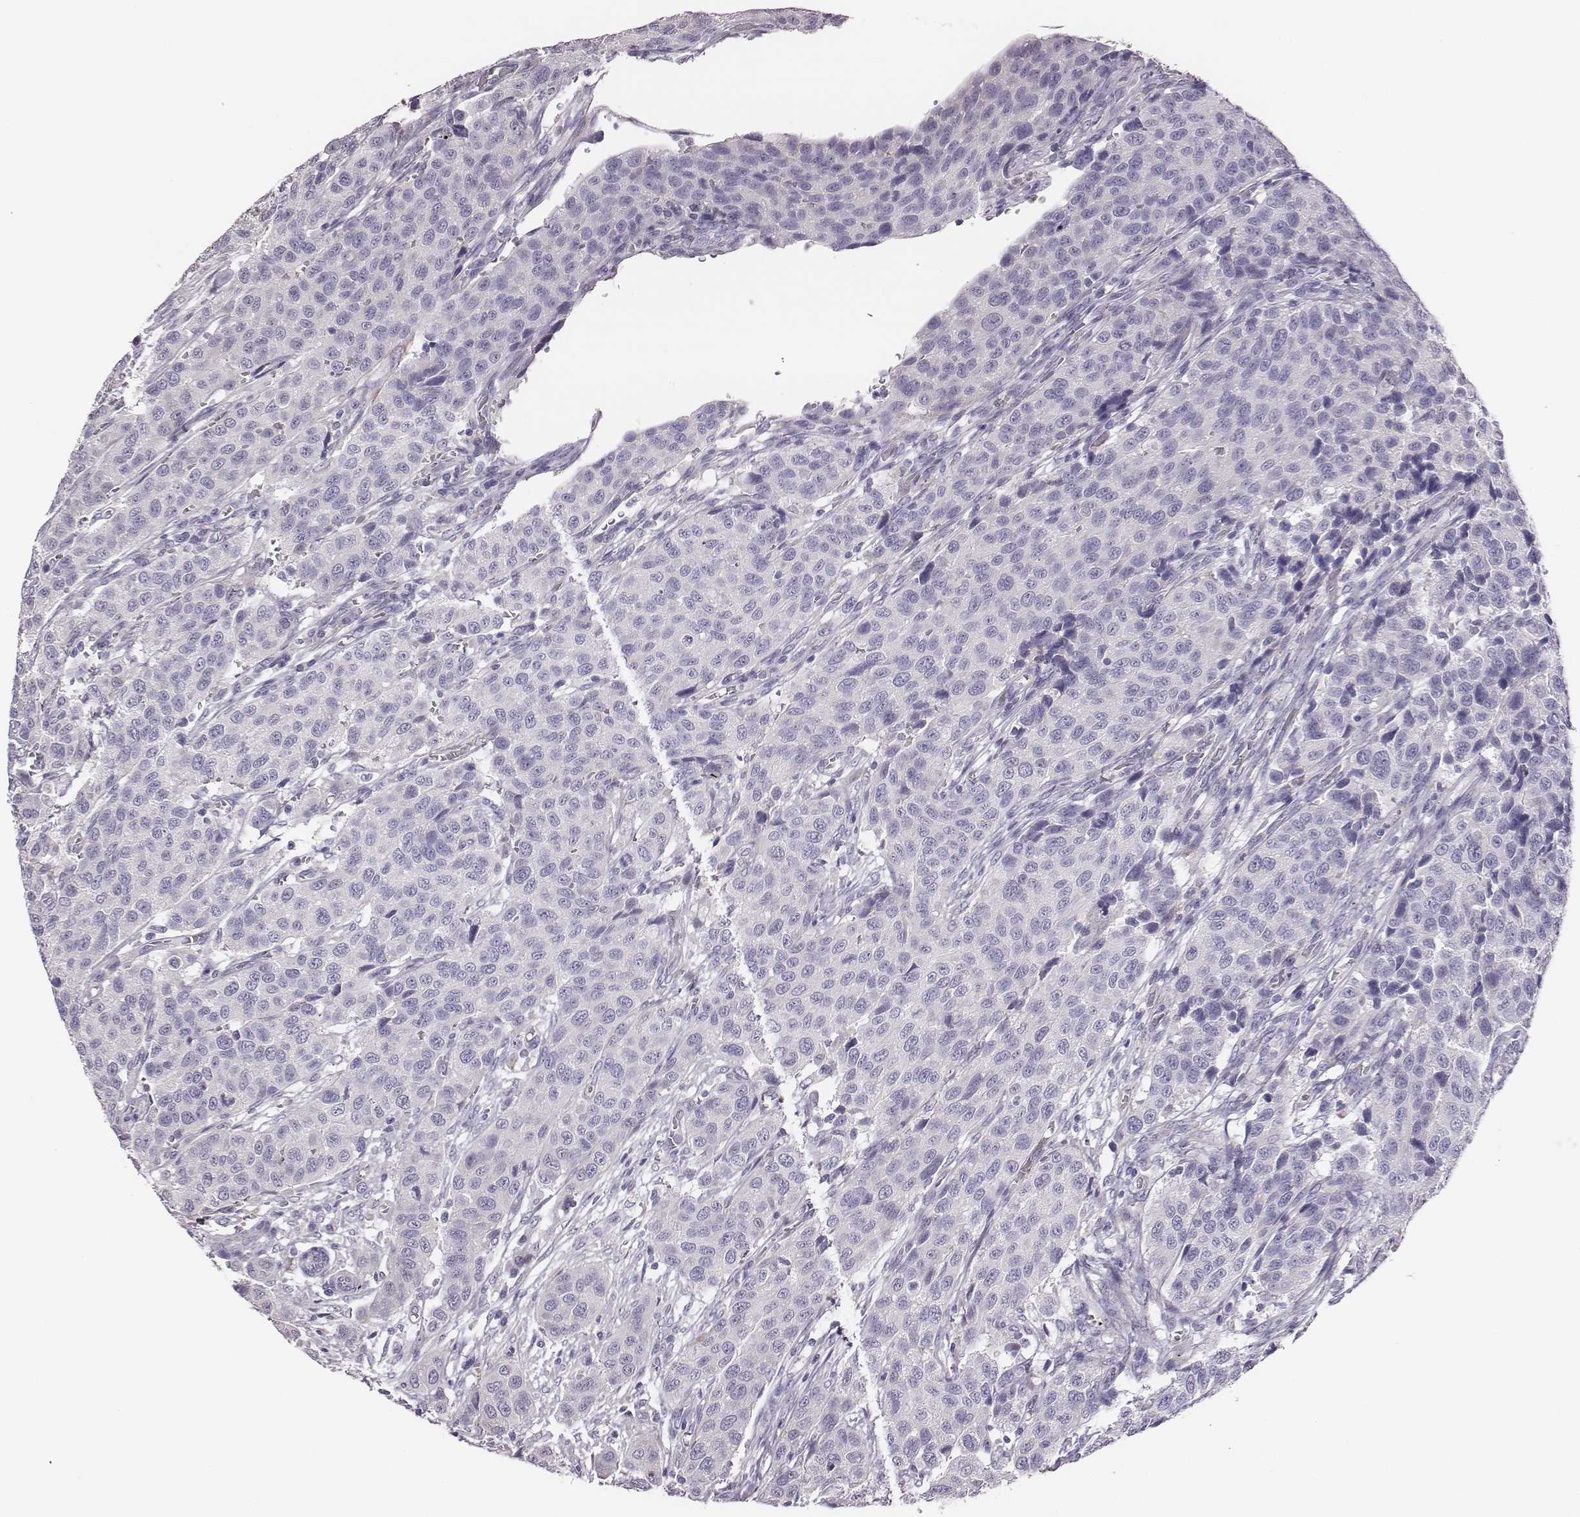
{"staining": {"intensity": "negative", "quantity": "none", "location": "none"}, "tissue": "urothelial cancer", "cell_type": "Tumor cells", "image_type": "cancer", "snomed": [{"axis": "morphology", "description": "Urothelial carcinoma, High grade"}, {"axis": "topography", "description": "Urinary bladder"}], "caption": "Tumor cells show no significant protein positivity in urothelial cancer.", "gene": "GUCA1A", "patient": {"sex": "female", "age": 58}}